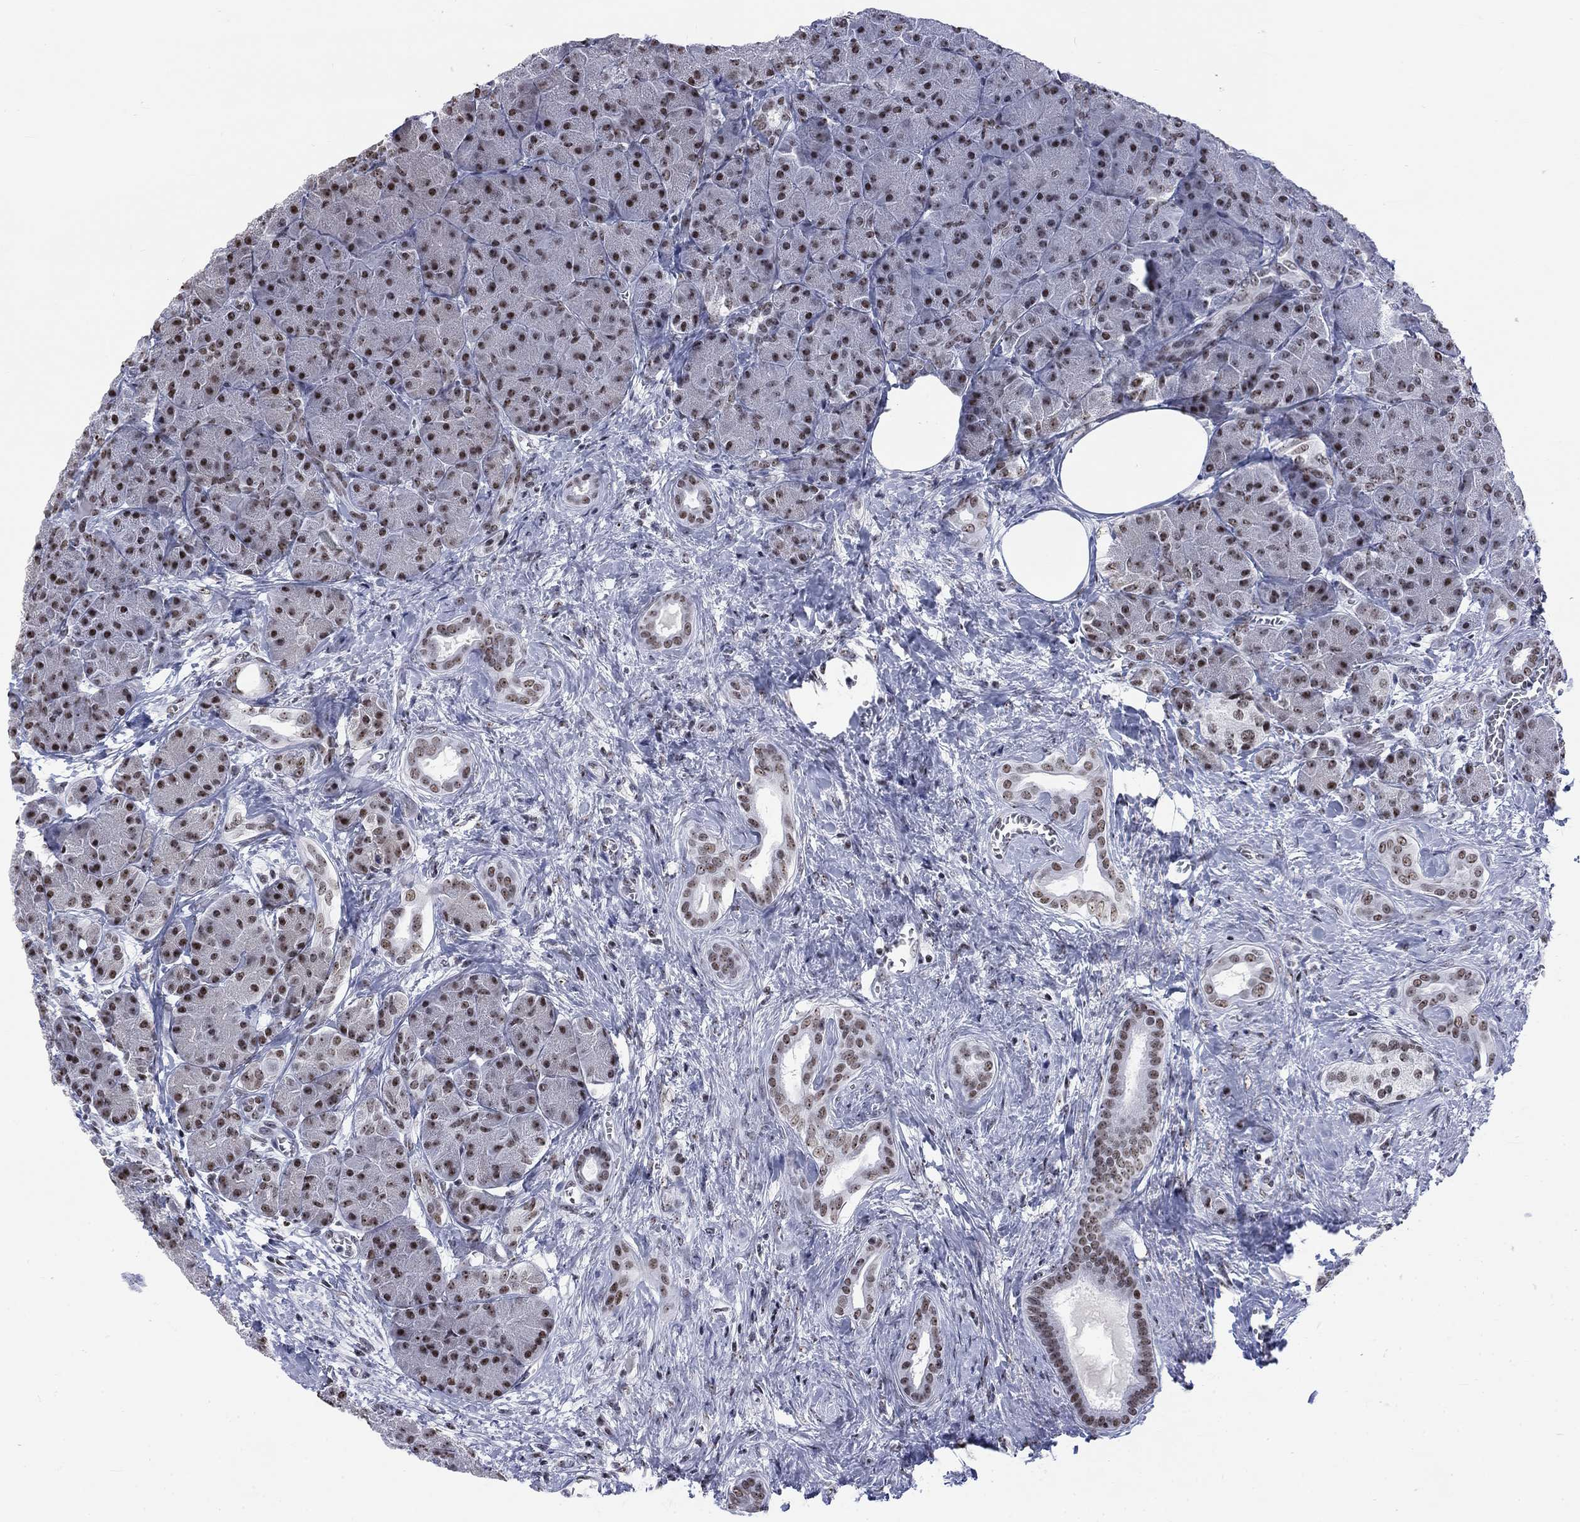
{"staining": {"intensity": "moderate", "quantity": "25%-75%", "location": "nuclear"}, "tissue": "pancreas", "cell_type": "Exocrine glandular cells", "image_type": "normal", "snomed": [{"axis": "morphology", "description": "Normal tissue, NOS"}, {"axis": "topography", "description": "Pancreas"}], "caption": "Human pancreas stained with a brown dye reveals moderate nuclear positive expression in approximately 25%-75% of exocrine glandular cells.", "gene": "CSRNP3", "patient": {"sex": "male", "age": 61}}